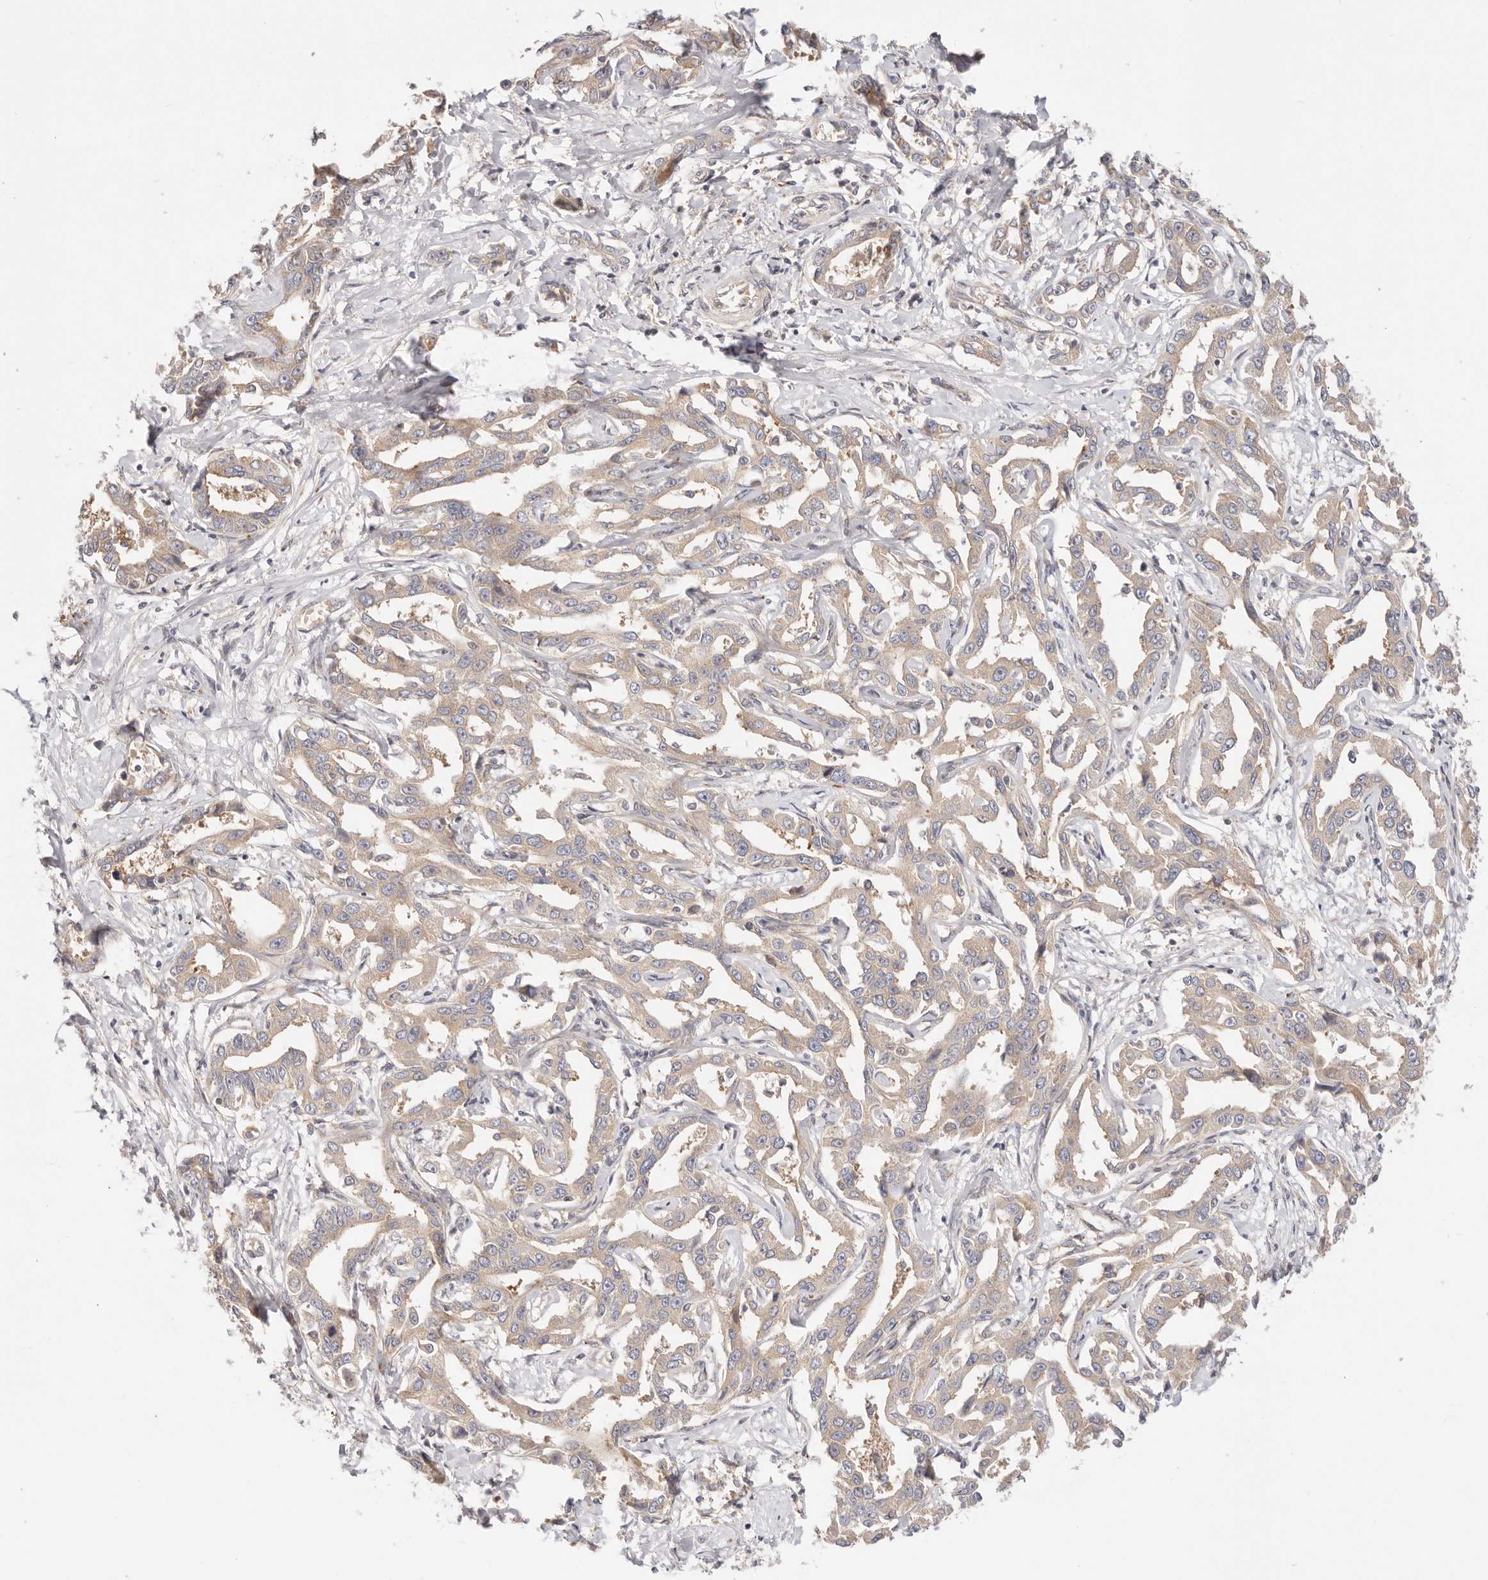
{"staining": {"intensity": "weak", "quantity": ">75%", "location": "cytoplasmic/membranous"}, "tissue": "liver cancer", "cell_type": "Tumor cells", "image_type": "cancer", "snomed": [{"axis": "morphology", "description": "Cholangiocarcinoma"}, {"axis": "topography", "description": "Liver"}], "caption": "Weak cytoplasmic/membranous expression is appreciated in approximately >75% of tumor cells in liver cancer.", "gene": "KCMF1", "patient": {"sex": "male", "age": 59}}